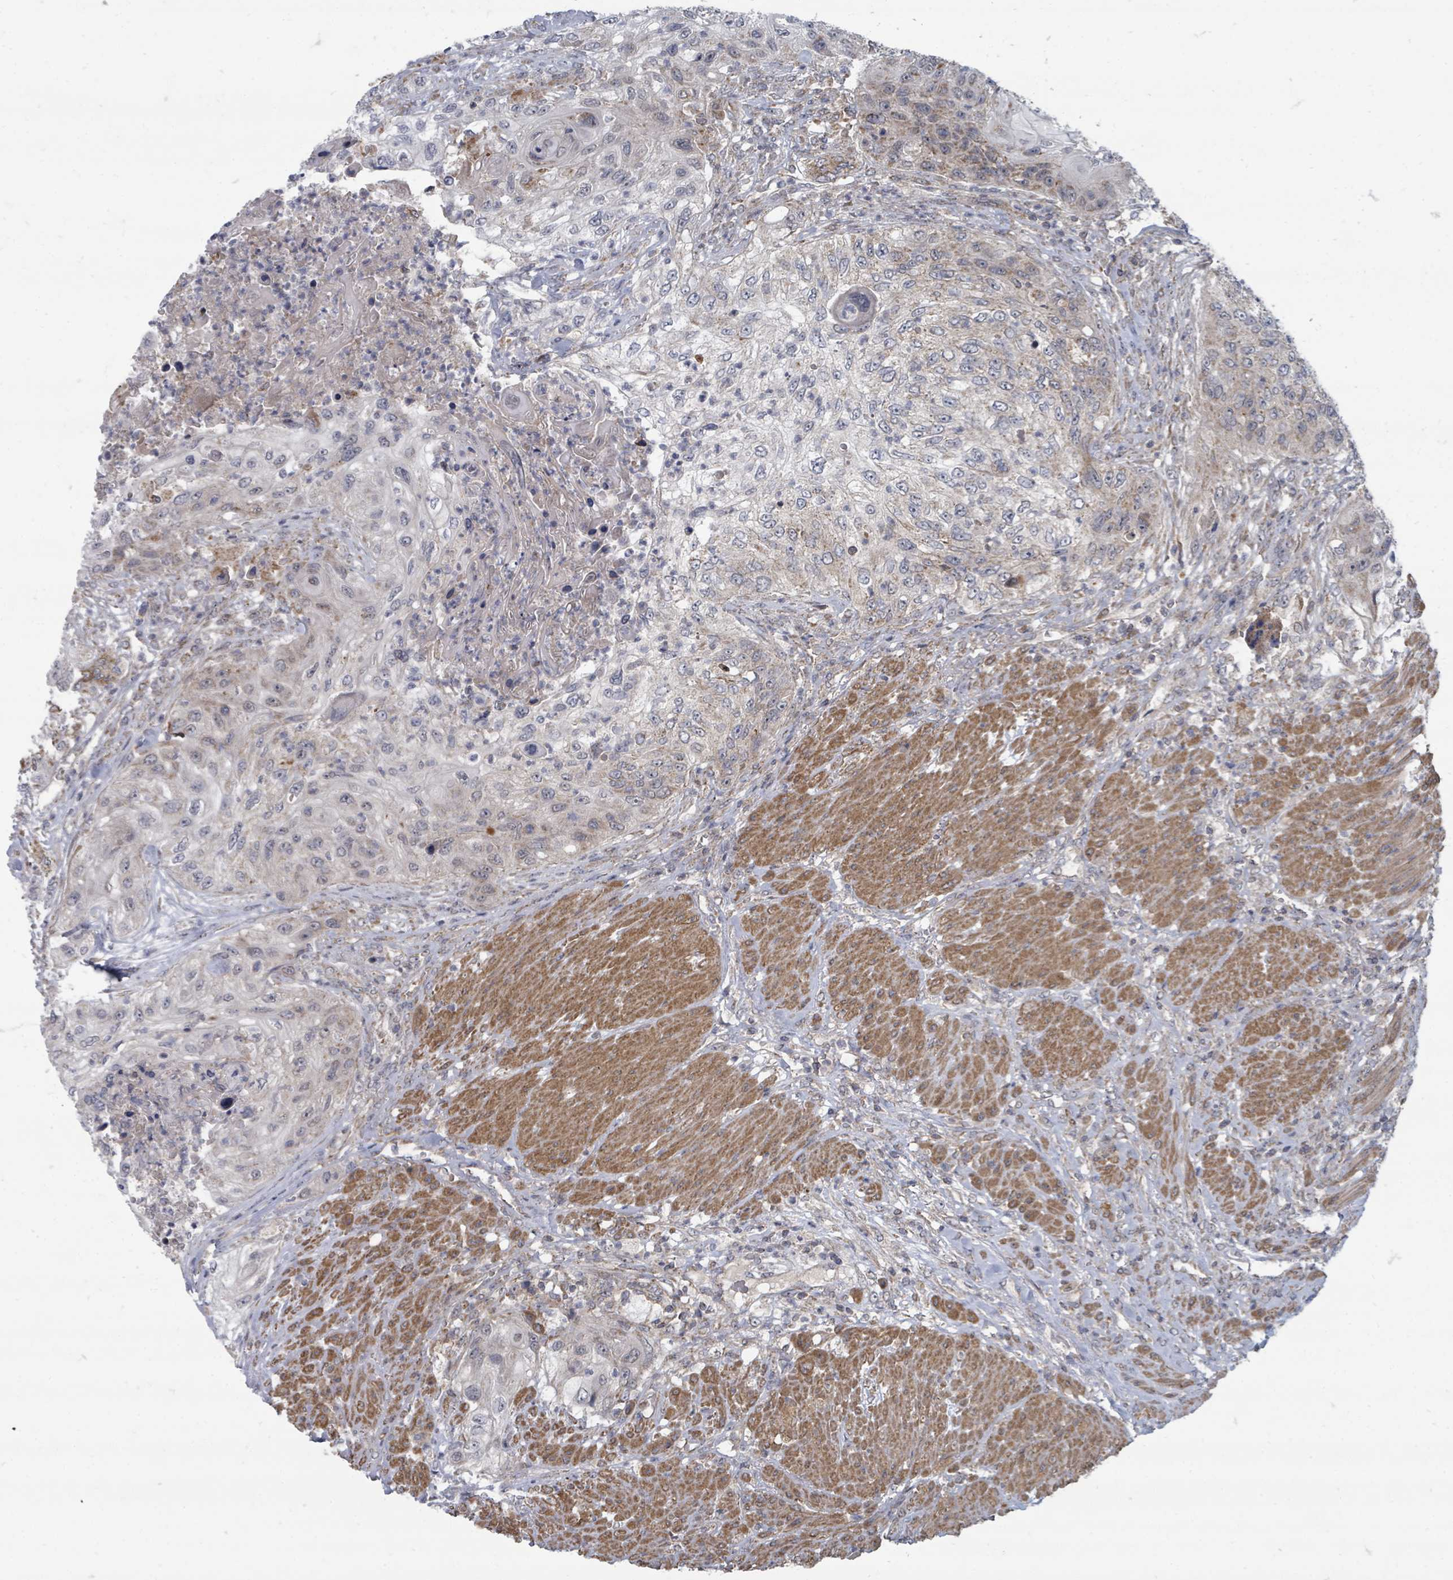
{"staining": {"intensity": "moderate", "quantity": "<25%", "location": "cytoplasmic/membranous"}, "tissue": "urothelial cancer", "cell_type": "Tumor cells", "image_type": "cancer", "snomed": [{"axis": "morphology", "description": "Urothelial carcinoma, High grade"}, {"axis": "topography", "description": "Urinary bladder"}], "caption": "Immunohistochemical staining of urothelial cancer displays low levels of moderate cytoplasmic/membranous staining in about <25% of tumor cells.", "gene": "MAGOHB", "patient": {"sex": "female", "age": 60}}